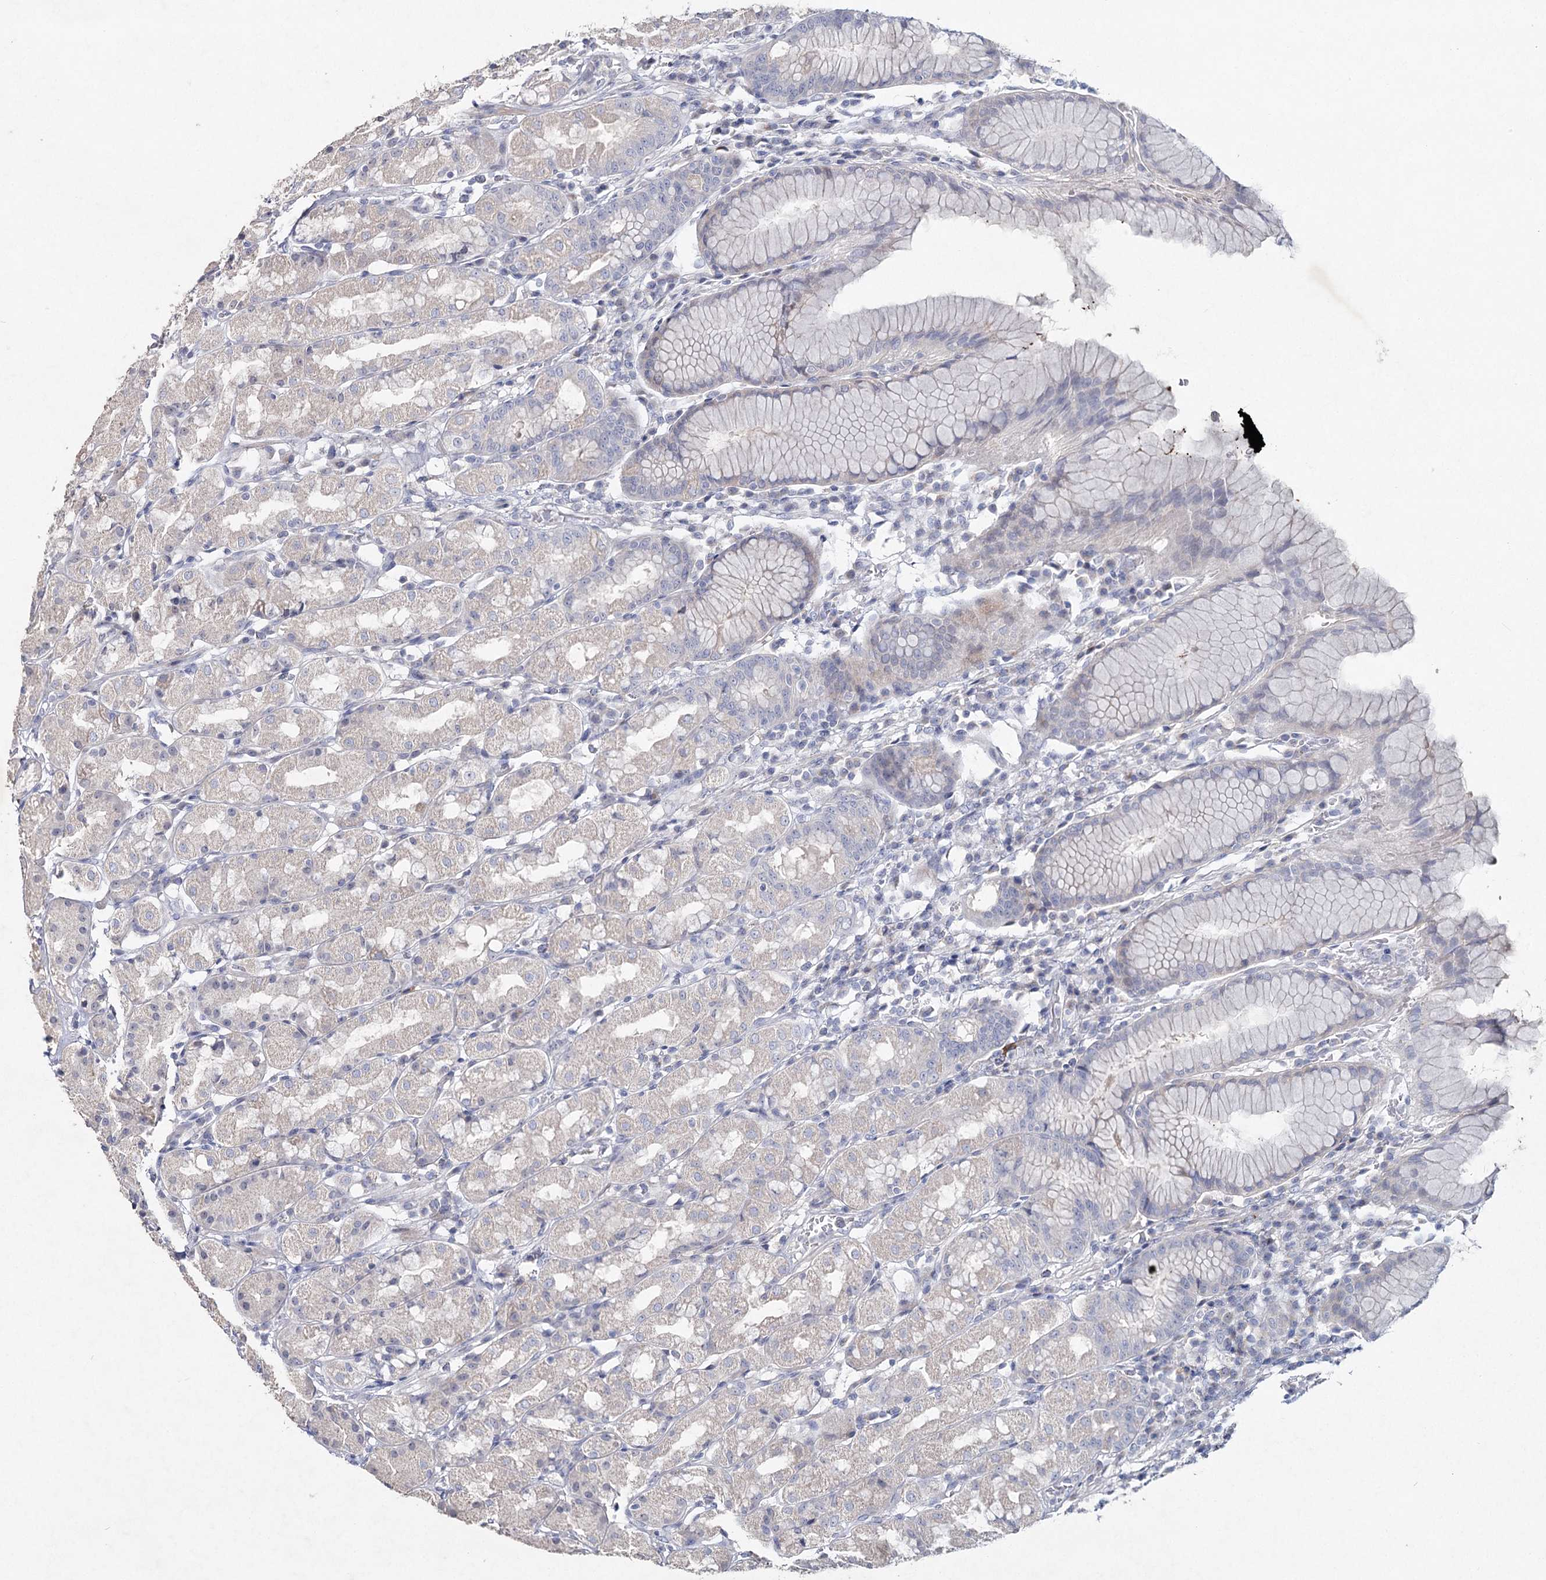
{"staining": {"intensity": "weak", "quantity": "<25%", "location": "cytoplasmic/membranous"}, "tissue": "stomach", "cell_type": "Glandular cells", "image_type": "normal", "snomed": [{"axis": "morphology", "description": "Normal tissue, NOS"}, {"axis": "topography", "description": "Stomach, lower"}], "caption": "A high-resolution image shows immunohistochemistry (IHC) staining of benign stomach, which displays no significant expression in glandular cells.", "gene": "MAP3K13", "patient": {"sex": "female", "age": 56}}